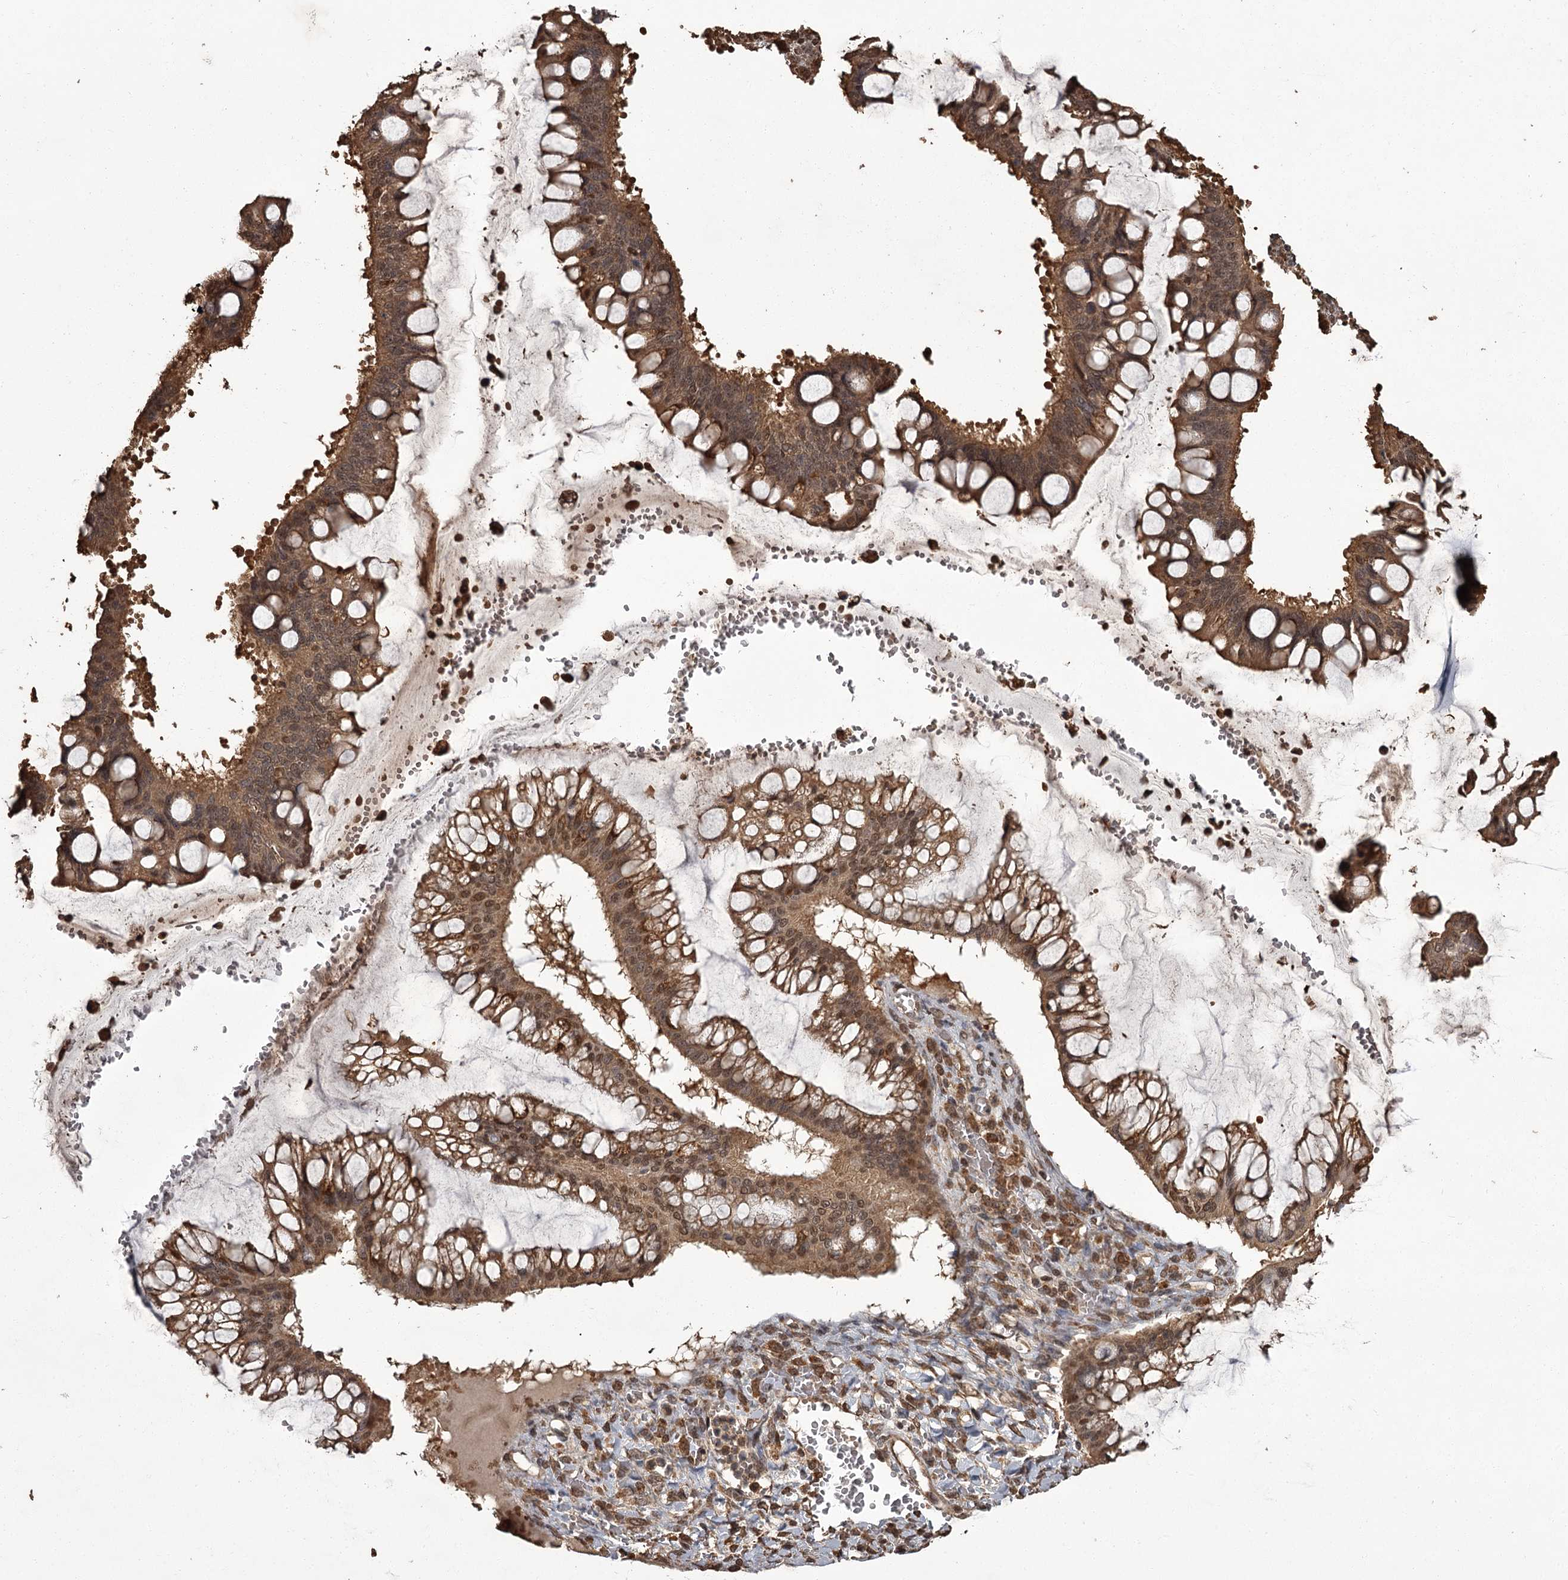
{"staining": {"intensity": "moderate", "quantity": ">75%", "location": "cytoplasmic/membranous,nuclear"}, "tissue": "ovarian cancer", "cell_type": "Tumor cells", "image_type": "cancer", "snomed": [{"axis": "morphology", "description": "Cystadenocarcinoma, mucinous, NOS"}, {"axis": "topography", "description": "Ovary"}], "caption": "Immunohistochemistry (DAB (3,3'-diaminobenzidine)) staining of ovarian cancer reveals moderate cytoplasmic/membranous and nuclear protein positivity in approximately >75% of tumor cells.", "gene": "NPRL2", "patient": {"sex": "female", "age": 73}}